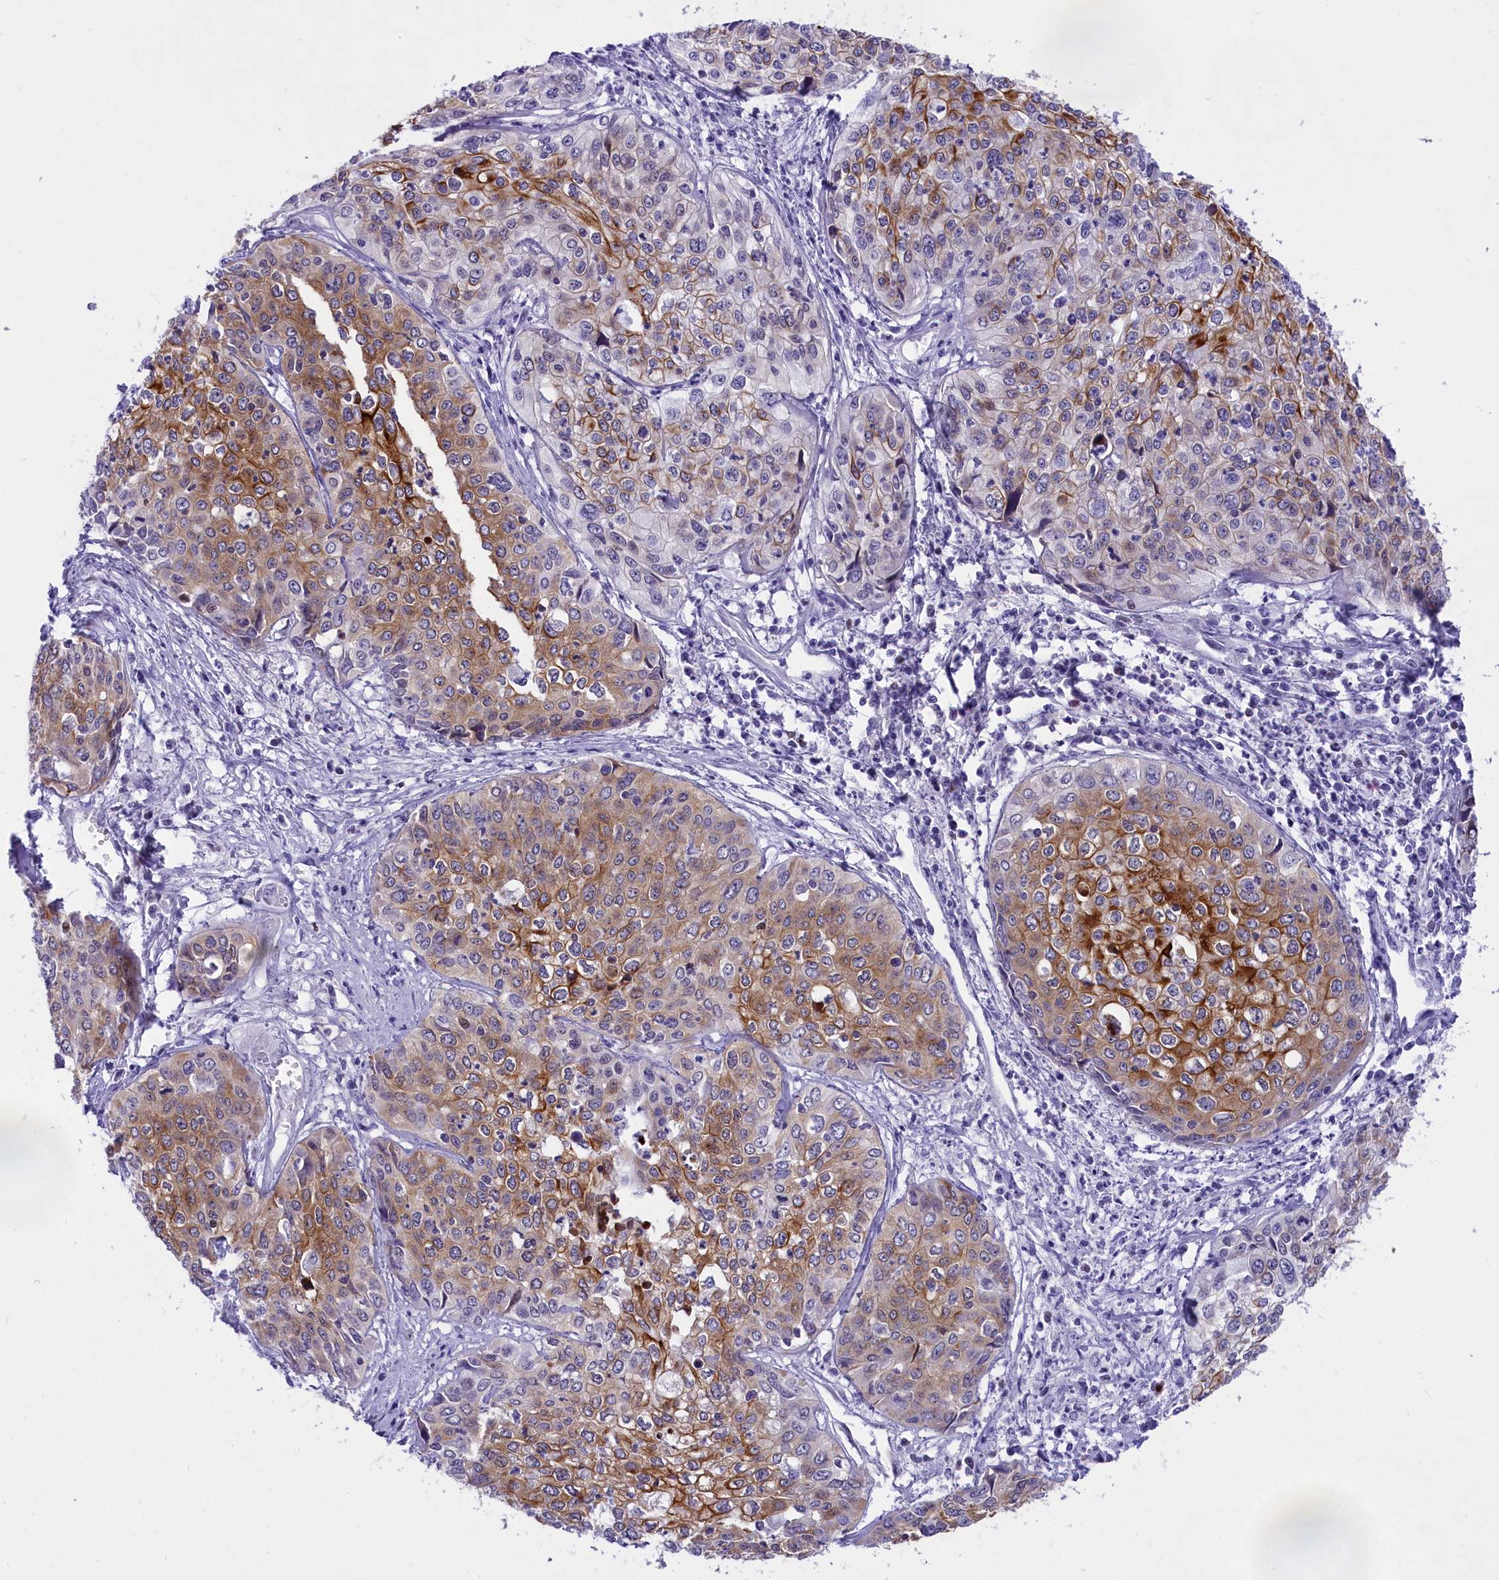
{"staining": {"intensity": "moderate", "quantity": "25%-75%", "location": "cytoplasmic/membranous"}, "tissue": "cervical cancer", "cell_type": "Tumor cells", "image_type": "cancer", "snomed": [{"axis": "morphology", "description": "Squamous cell carcinoma, NOS"}, {"axis": "topography", "description": "Cervix"}], "caption": "Brown immunohistochemical staining in cervical cancer demonstrates moderate cytoplasmic/membranous staining in approximately 25%-75% of tumor cells.", "gene": "SPIRE2", "patient": {"sex": "female", "age": 31}}